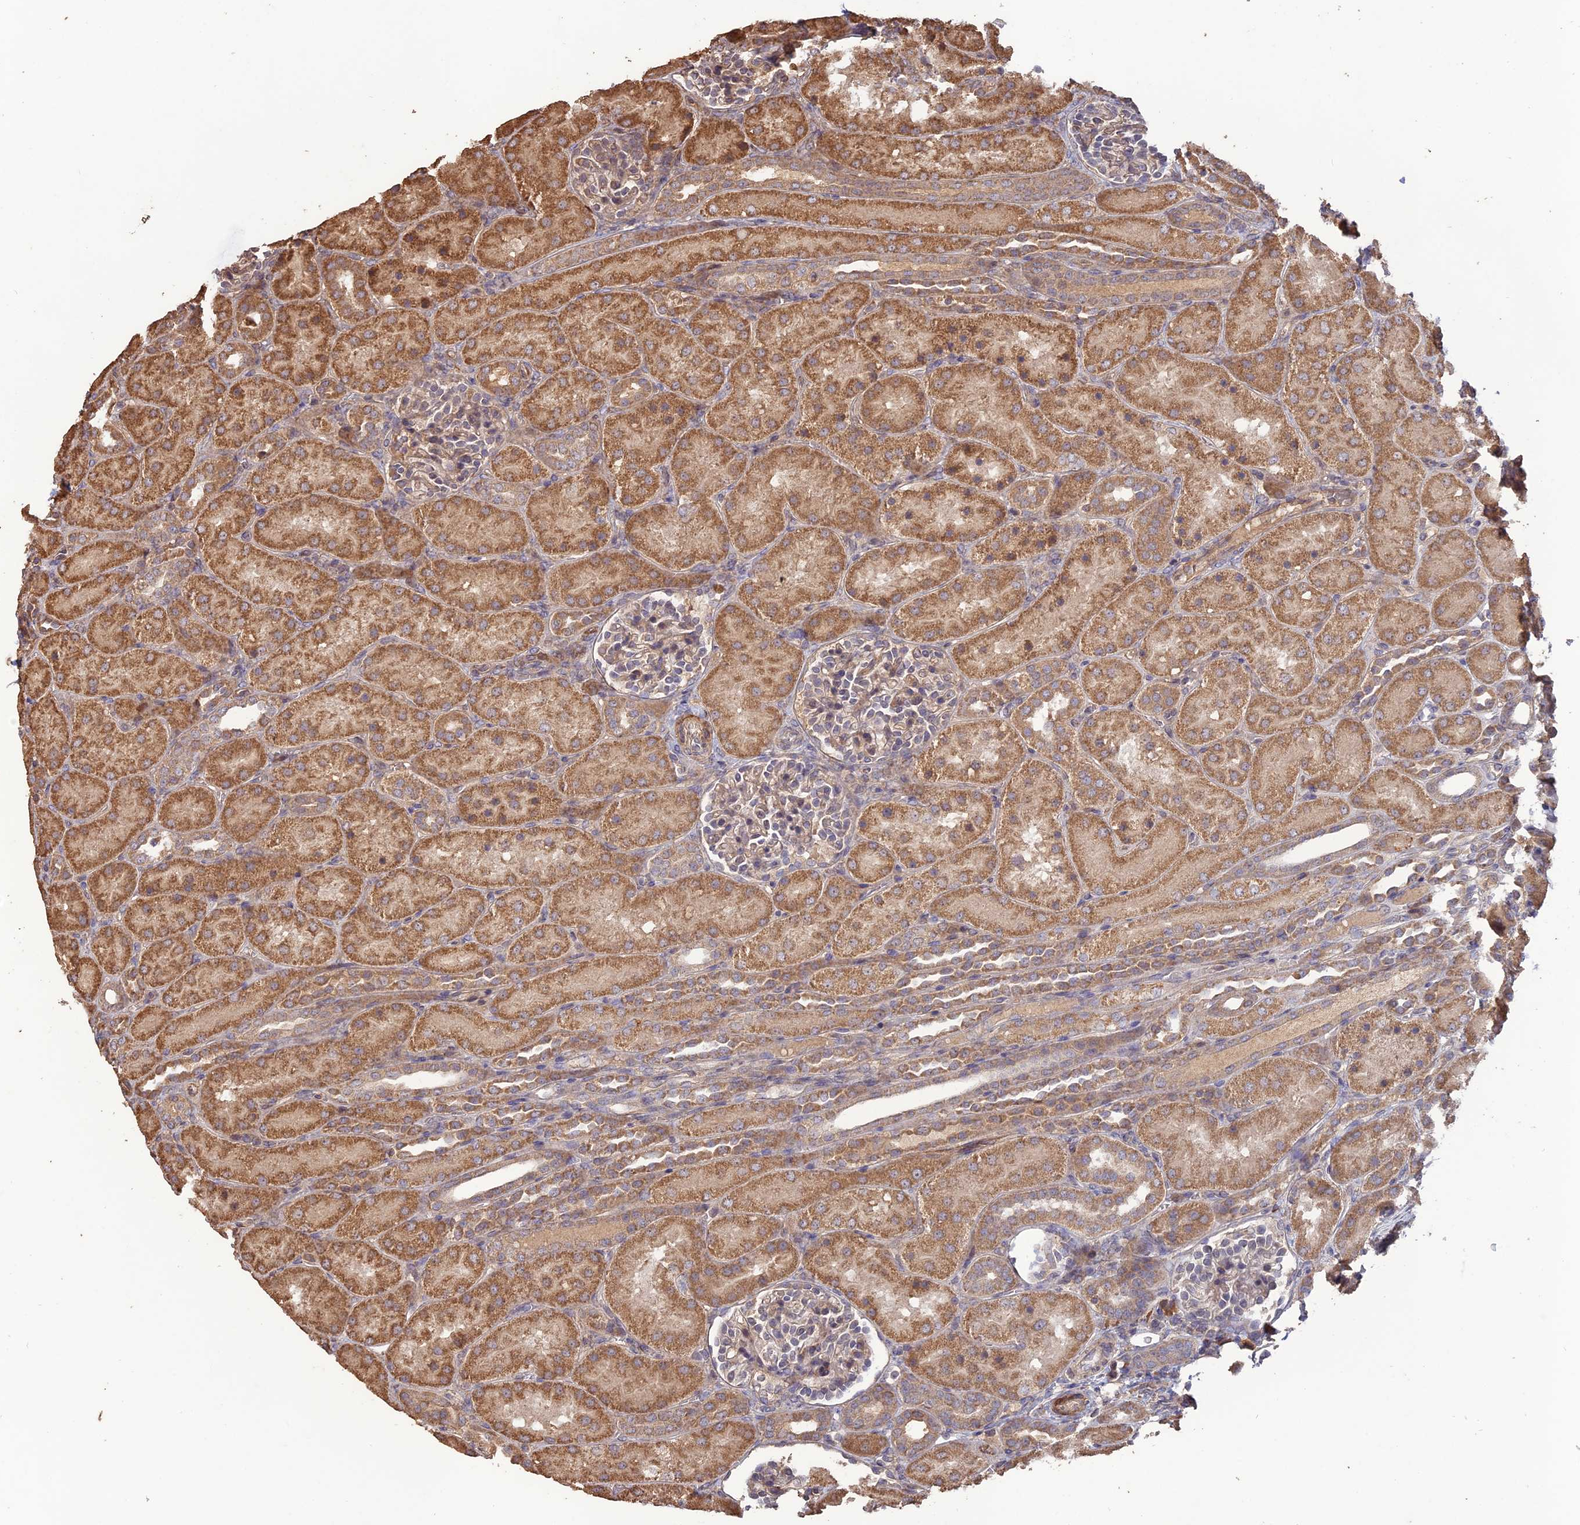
{"staining": {"intensity": "weak", "quantity": ">75%", "location": "cytoplasmic/membranous"}, "tissue": "kidney", "cell_type": "Cells in glomeruli", "image_type": "normal", "snomed": [{"axis": "morphology", "description": "Normal tissue, NOS"}, {"axis": "topography", "description": "Kidney"}], "caption": "DAB immunohistochemical staining of benign kidney reveals weak cytoplasmic/membranous protein staining in about >75% of cells in glomeruli. The protein is stained brown, and the nuclei are stained in blue (DAB IHC with brightfield microscopy, high magnification).", "gene": "LAYN", "patient": {"sex": "male", "age": 1}}